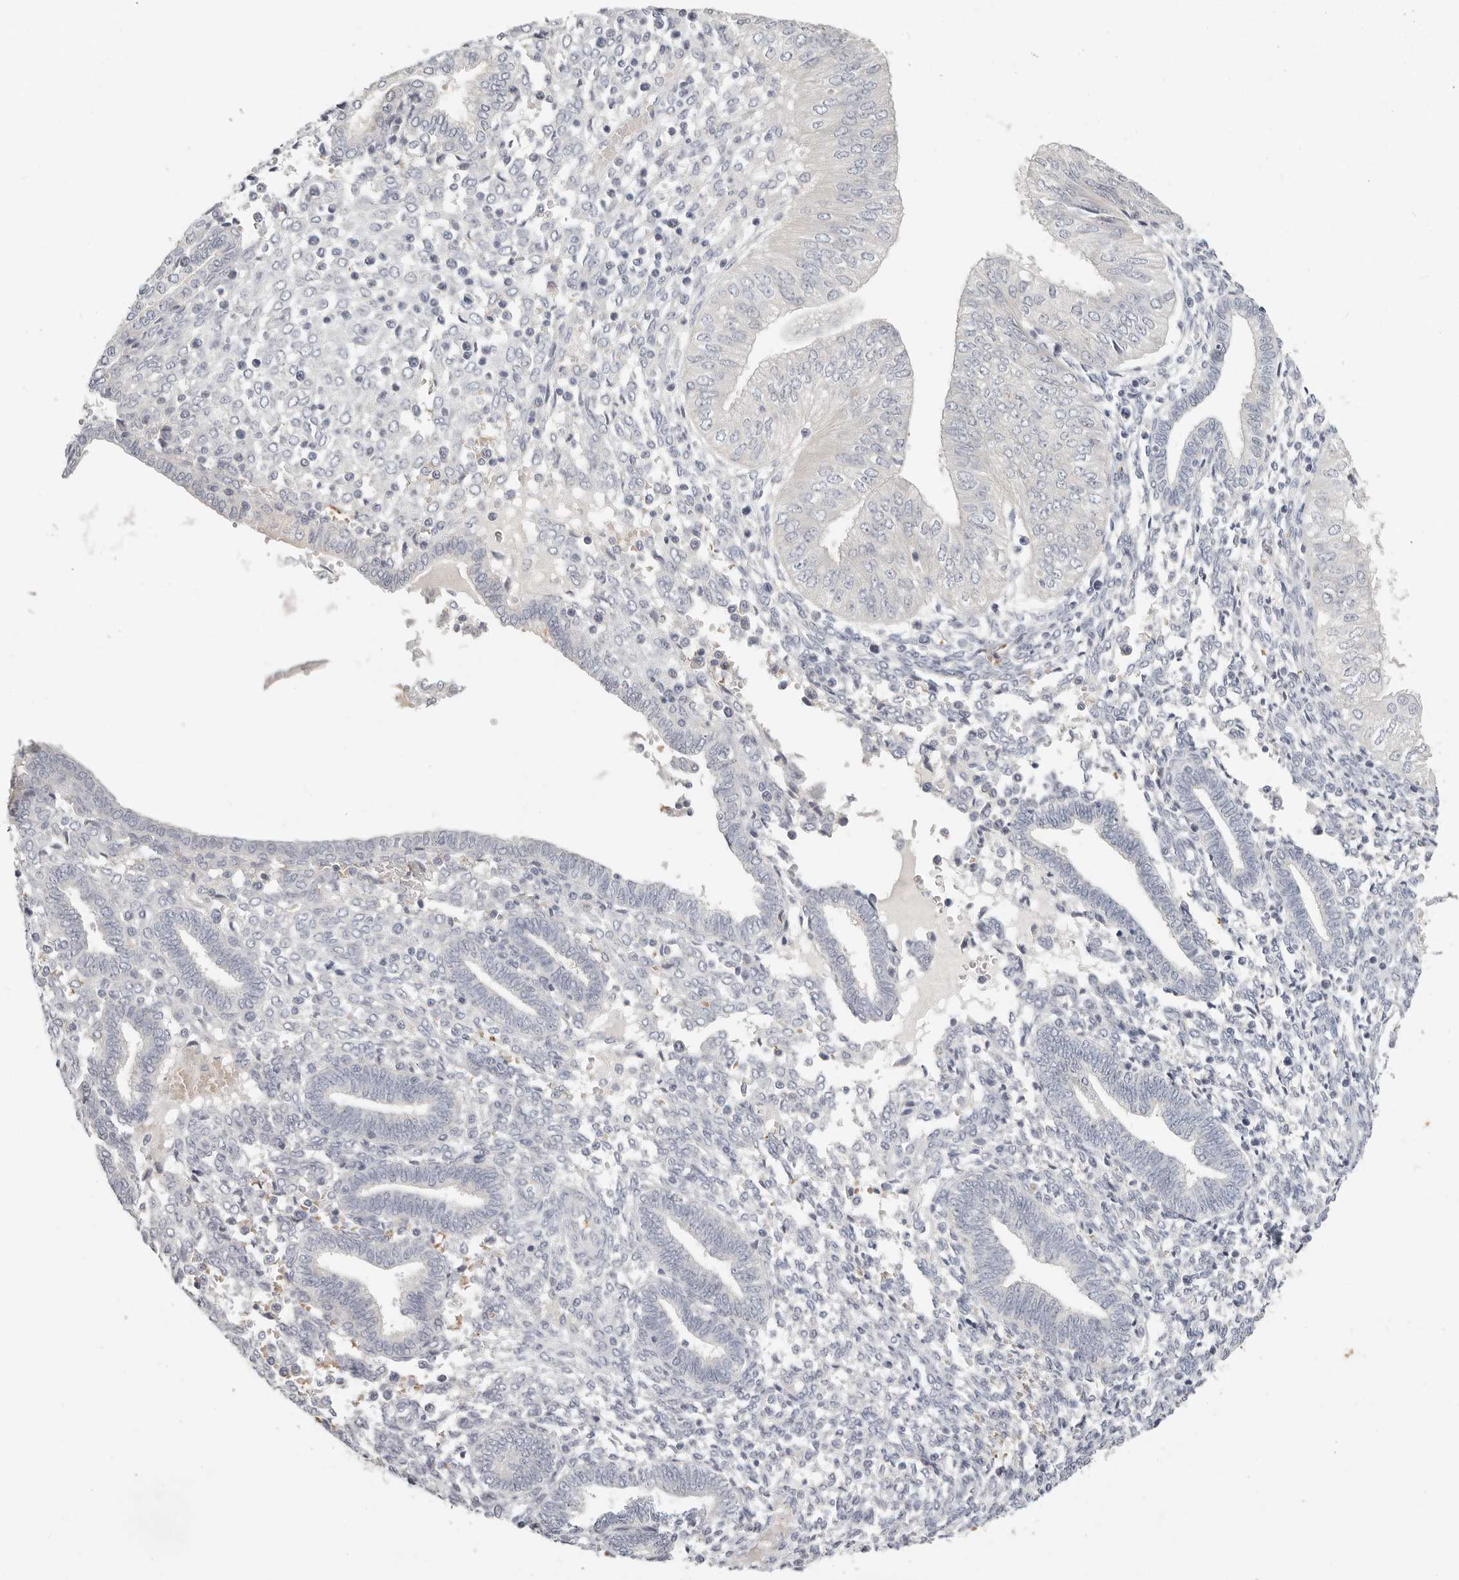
{"staining": {"intensity": "negative", "quantity": "none", "location": "none"}, "tissue": "endometrial cancer", "cell_type": "Tumor cells", "image_type": "cancer", "snomed": [{"axis": "morphology", "description": "Normal tissue, NOS"}, {"axis": "morphology", "description": "Adenocarcinoma, NOS"}, {"axis": "topography", "description": "Endometrium"}], "caption": "A photomicrograph of human endometrial adenocarcinoma is negative for staining in tumor cells.", "gene": "TMEM63B", "patient": {"sex": "female", "age": 53}}